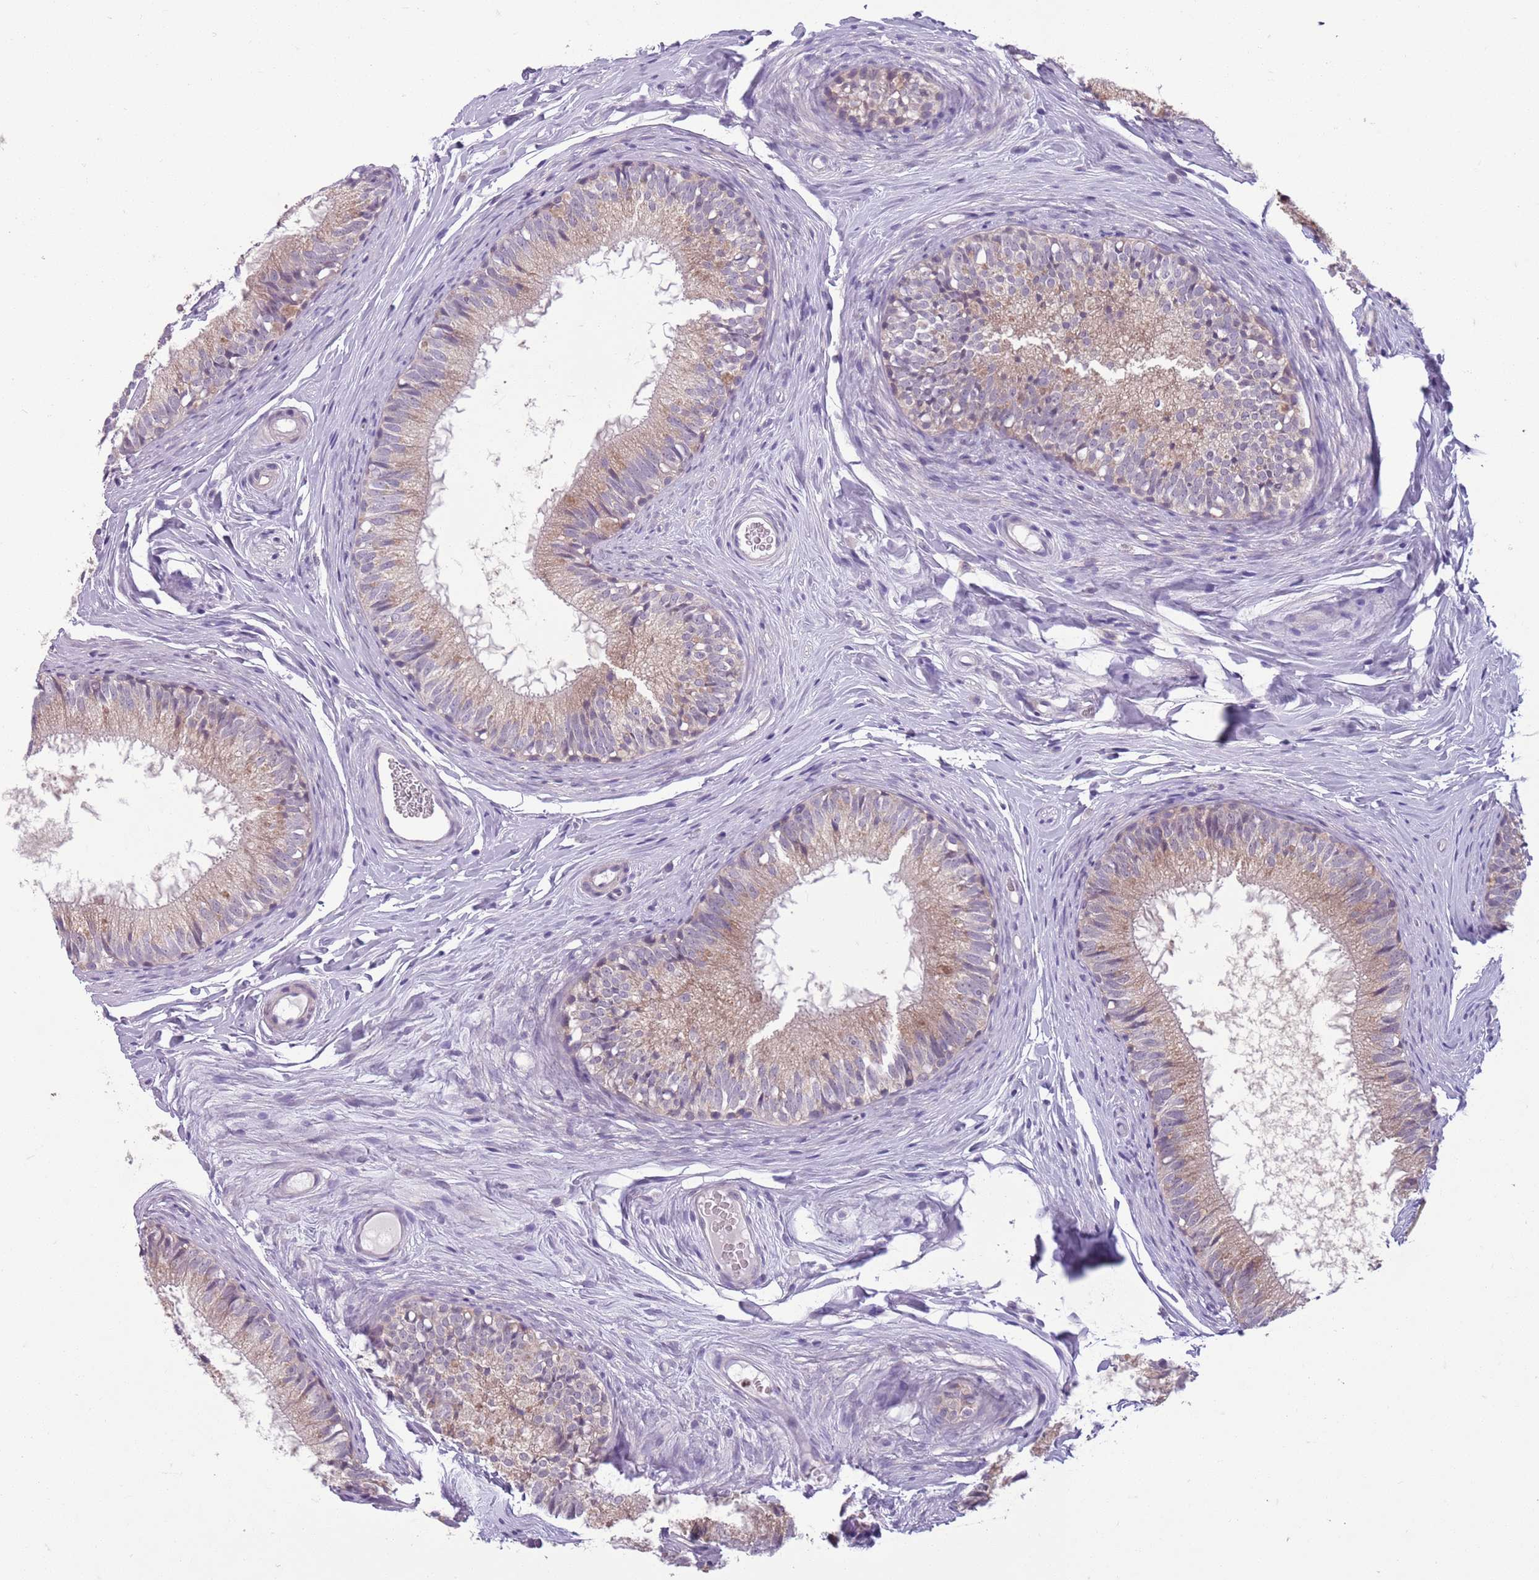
{"staining": {"intensity": "weak", "quantity": ">75%", "location": "cytoplasmic/membranous"}, "tissue": "epididymis", "cell_type": "Glandular cells", "image_type": "normal", "snomed": [{"axis": "morphology", "description": "Normal tissue, NOS"}, {"axis": "topography", "description": "Epididymis"}], "caption": "High-power microscopy captured an immunohistochemistry histopathology image of benign epididymis, revealing weak cytoplasmic/membranous positivity in about >75% of glandular cells. (IHC, brightfield microscopy, high magnification).", "gene": "ADCY7", "patient": {"sex": "male", "age": 25}}